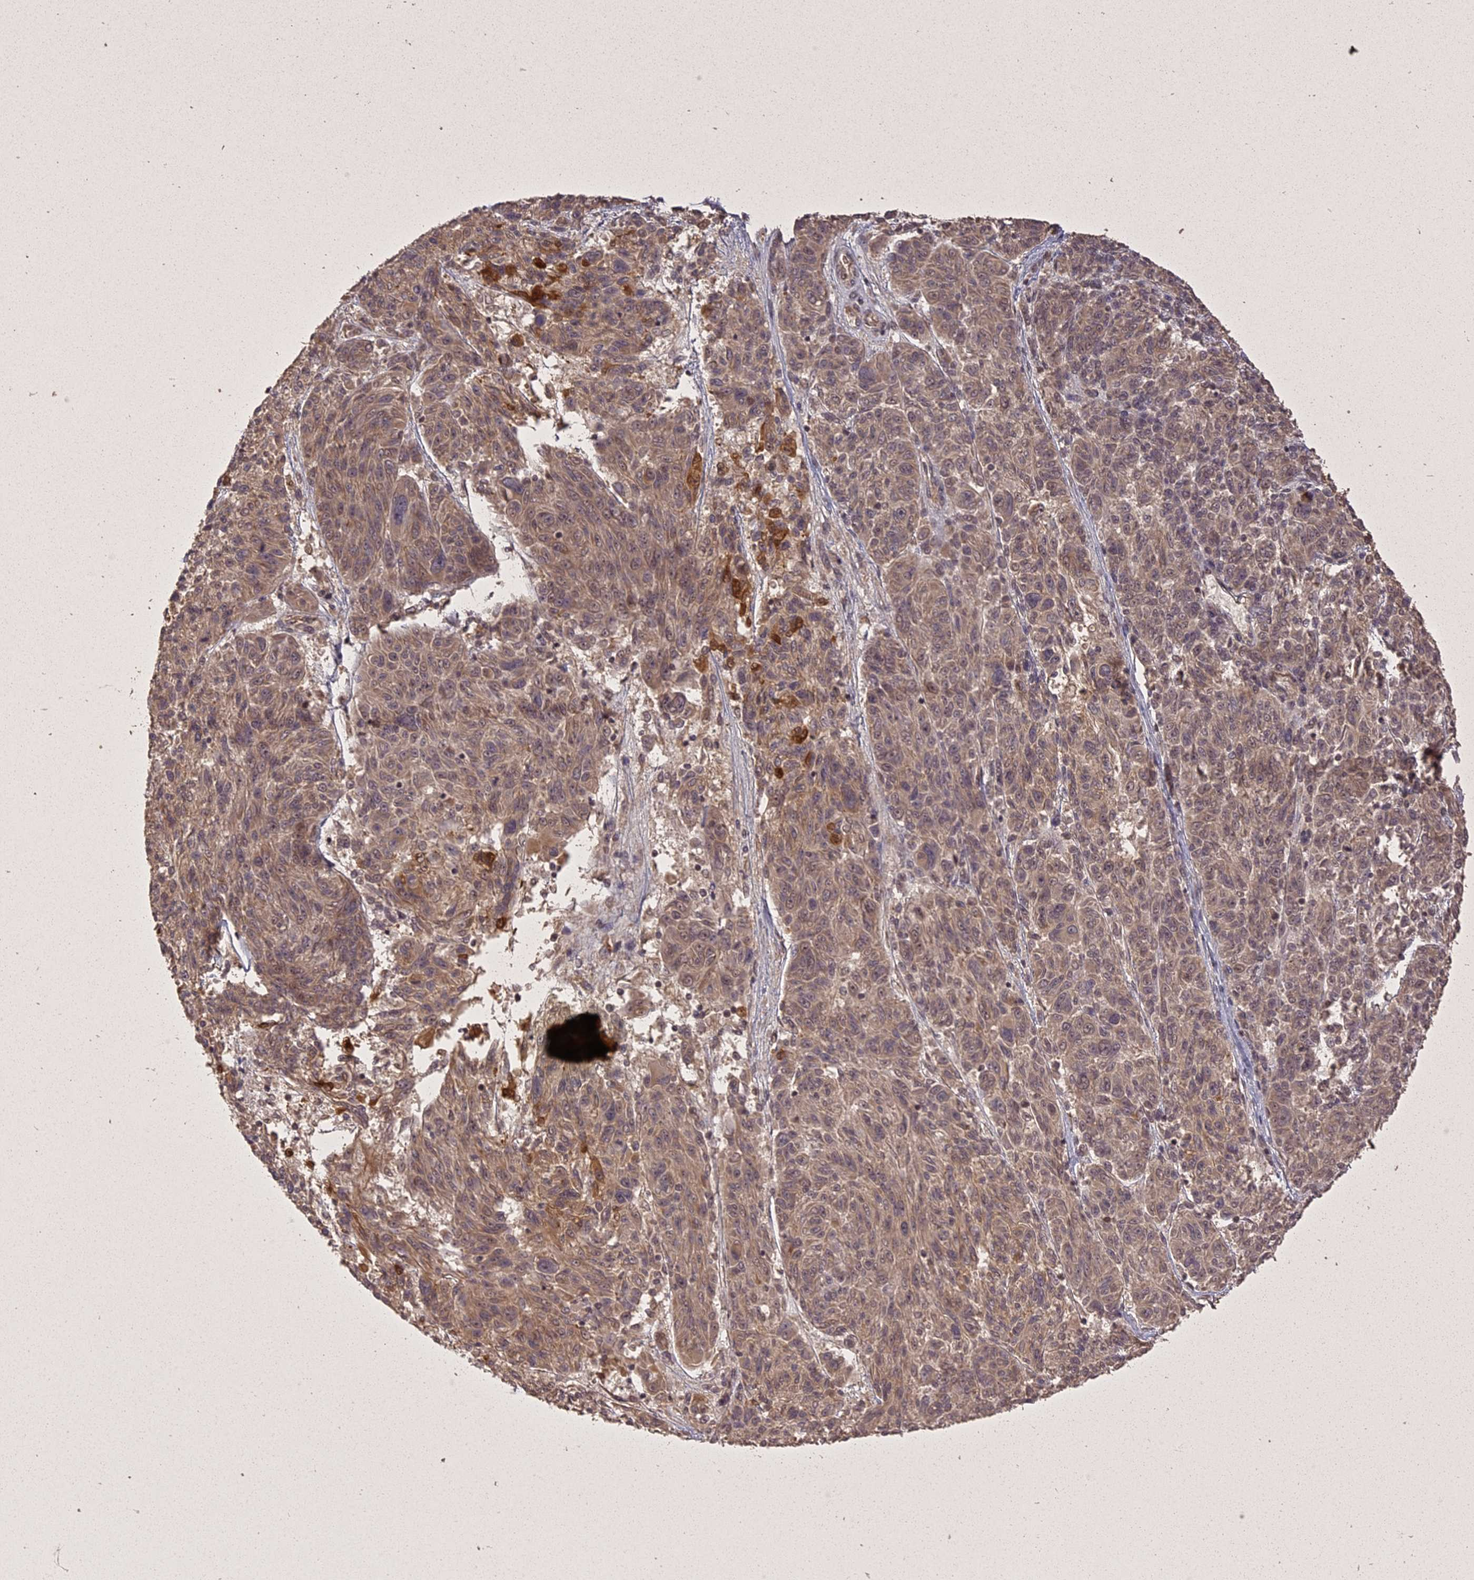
{"staining": {"intensity": "moderate", "quantity": "<25%", "location": "cytoplasmic/membranous"}, "tissue": "melanoma", "cell_type": "Tumor cells", "image_type": "cancer", "snomed": [{"axis": "morphology", "description": "Malignant melanoma, NOS"}, {"axis": "topography", "description": "Skin"}], "caption": "Human melanoma stained for a protein (brown) demonstrates moderate cytoplasmic/membranous positive expression in approximately <25% of tumor cells.", "gene": "ING5", "patient": {"sex": "male", "age": 53}}